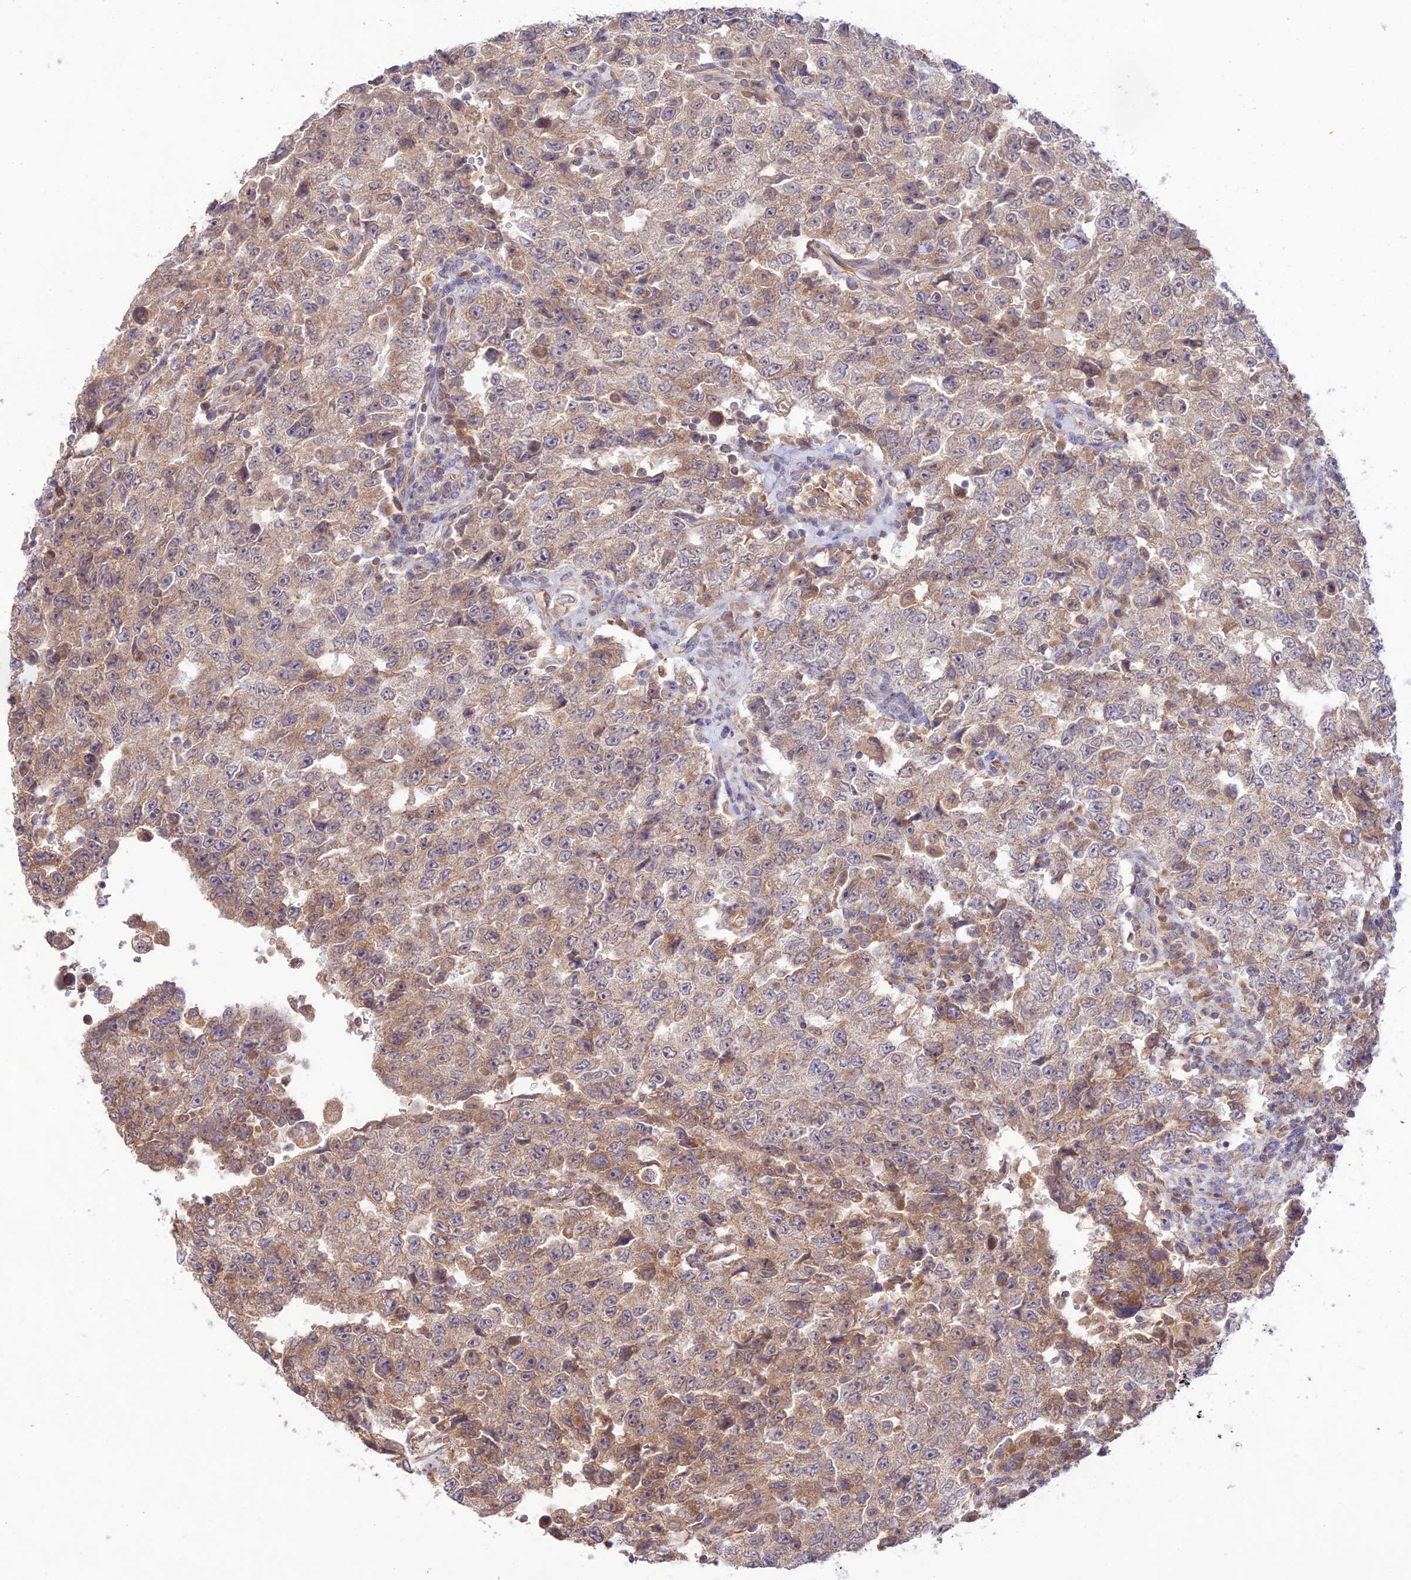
{"staining": {"intensity": "weak", "quantity": ">75%", "location": "cytoplasmic/membranous"}, "tissue": "testis cancer", "cell_type": "Tumor cells", "image_type": "cancer", "snomed": [{"axis": "morphology", "description": "Carcinoma, Embryonal, NOS"}, {"axis": "topography", "description": "Testis"}], "caption": "IHC of testis cancer displays low levels of weak cytoplasmic/membranous positivity in approximately >75% of tumor cells.", "gene": "TMEM259", "patient": {"sex": "male", "age": 26}}